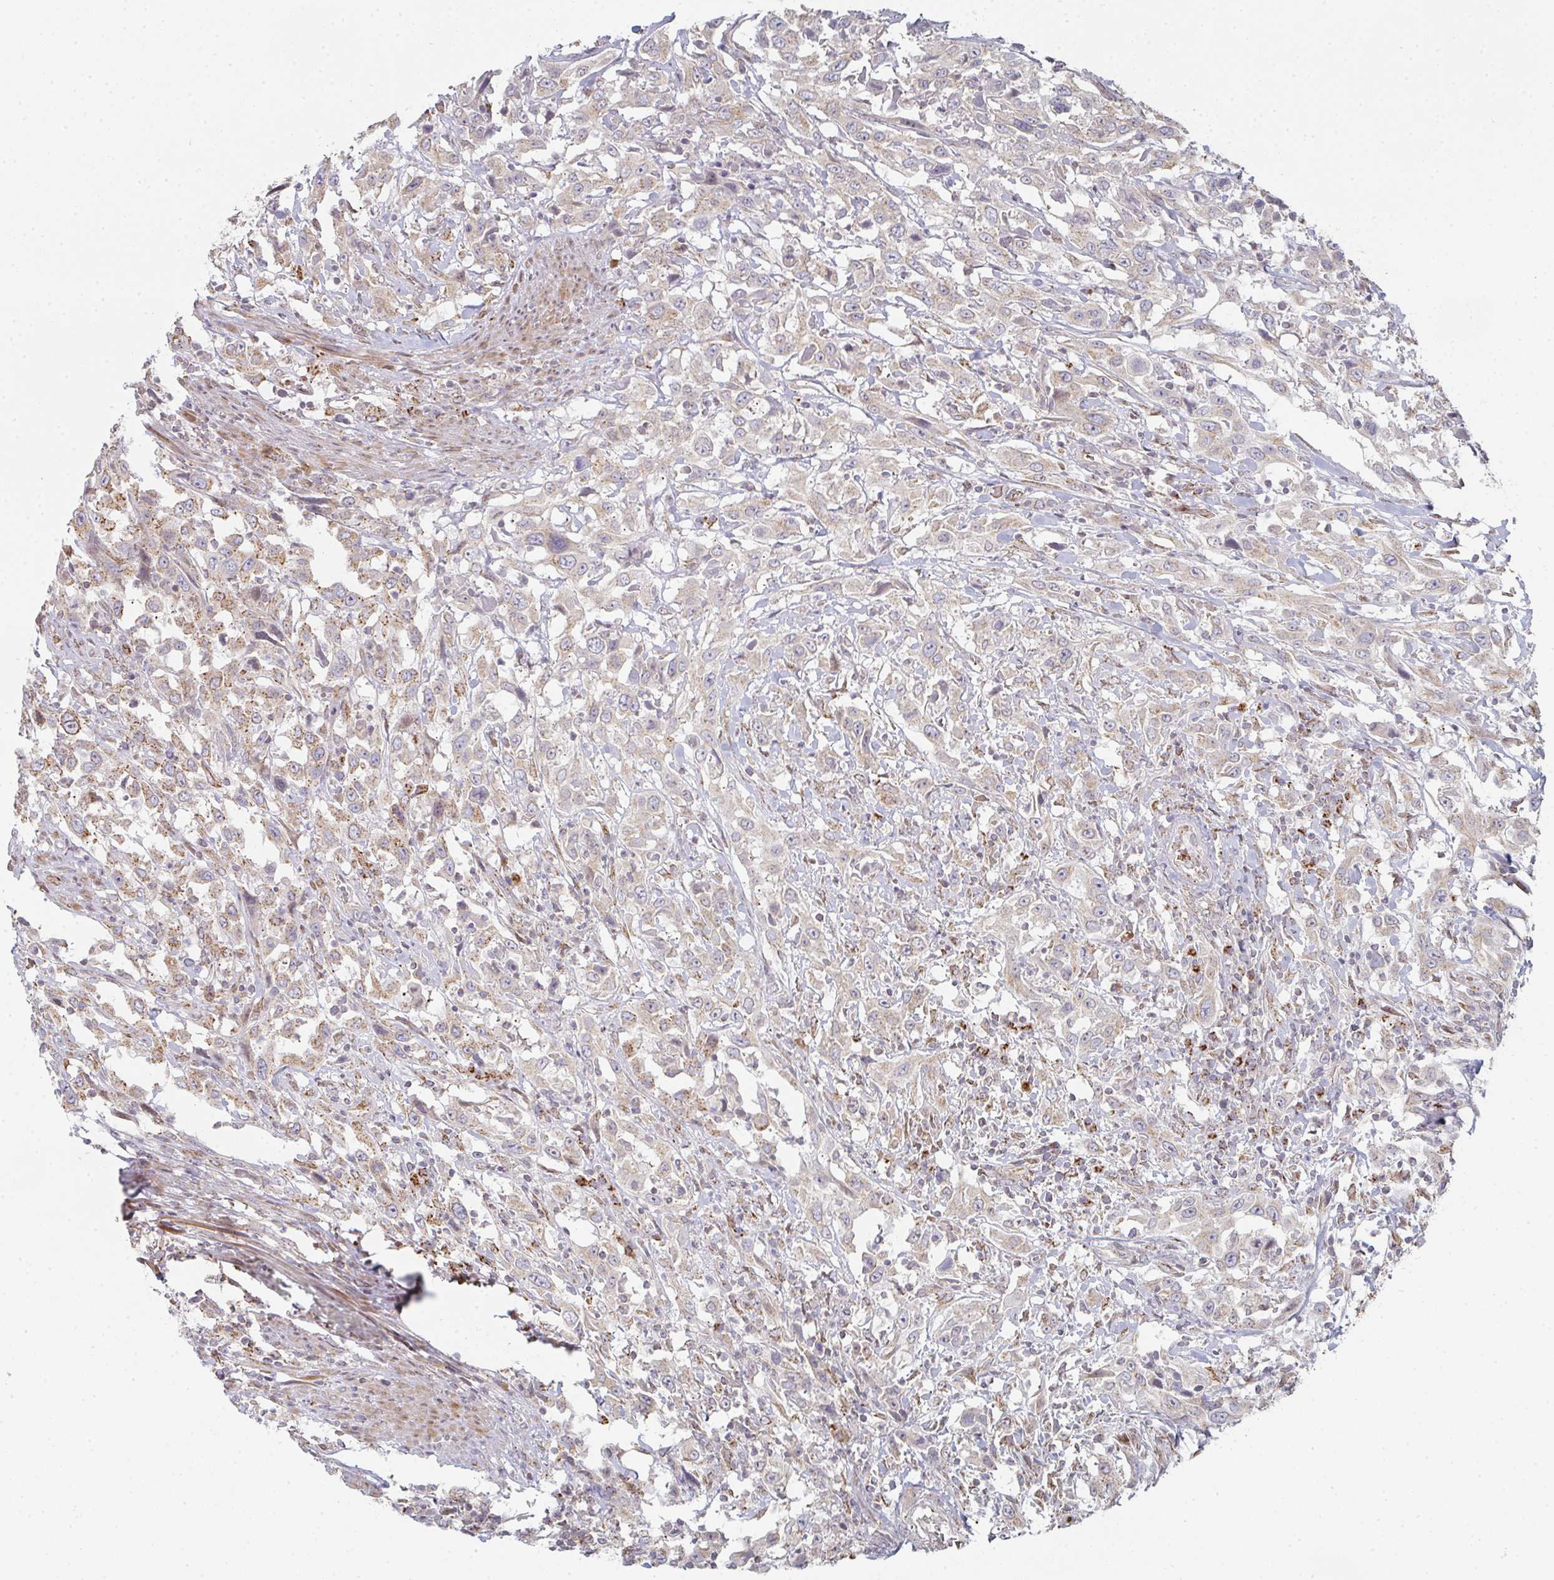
{"staining": {"intensity": "weak", "quantity": ">75%", "location": "cytoplasmic/membranous"}, "tissue": "urothelial cancer", "cell_type": "Tumor cells", "image_type": "cancer", "snomed": [{"axis": "morphology", "description": "Urothelial carcinoma, High grade"}, {"axis": "topography", "description": "Urinary bladder"}], "caption": "Urothelial cancer tissue exhibits weak cytoplasmic/membranous positivity in about >75% of tumor cells, visualized by immunohistochemistry.", "gene": "ZNF526", "patient": {"sex": "male", "age": 61}}